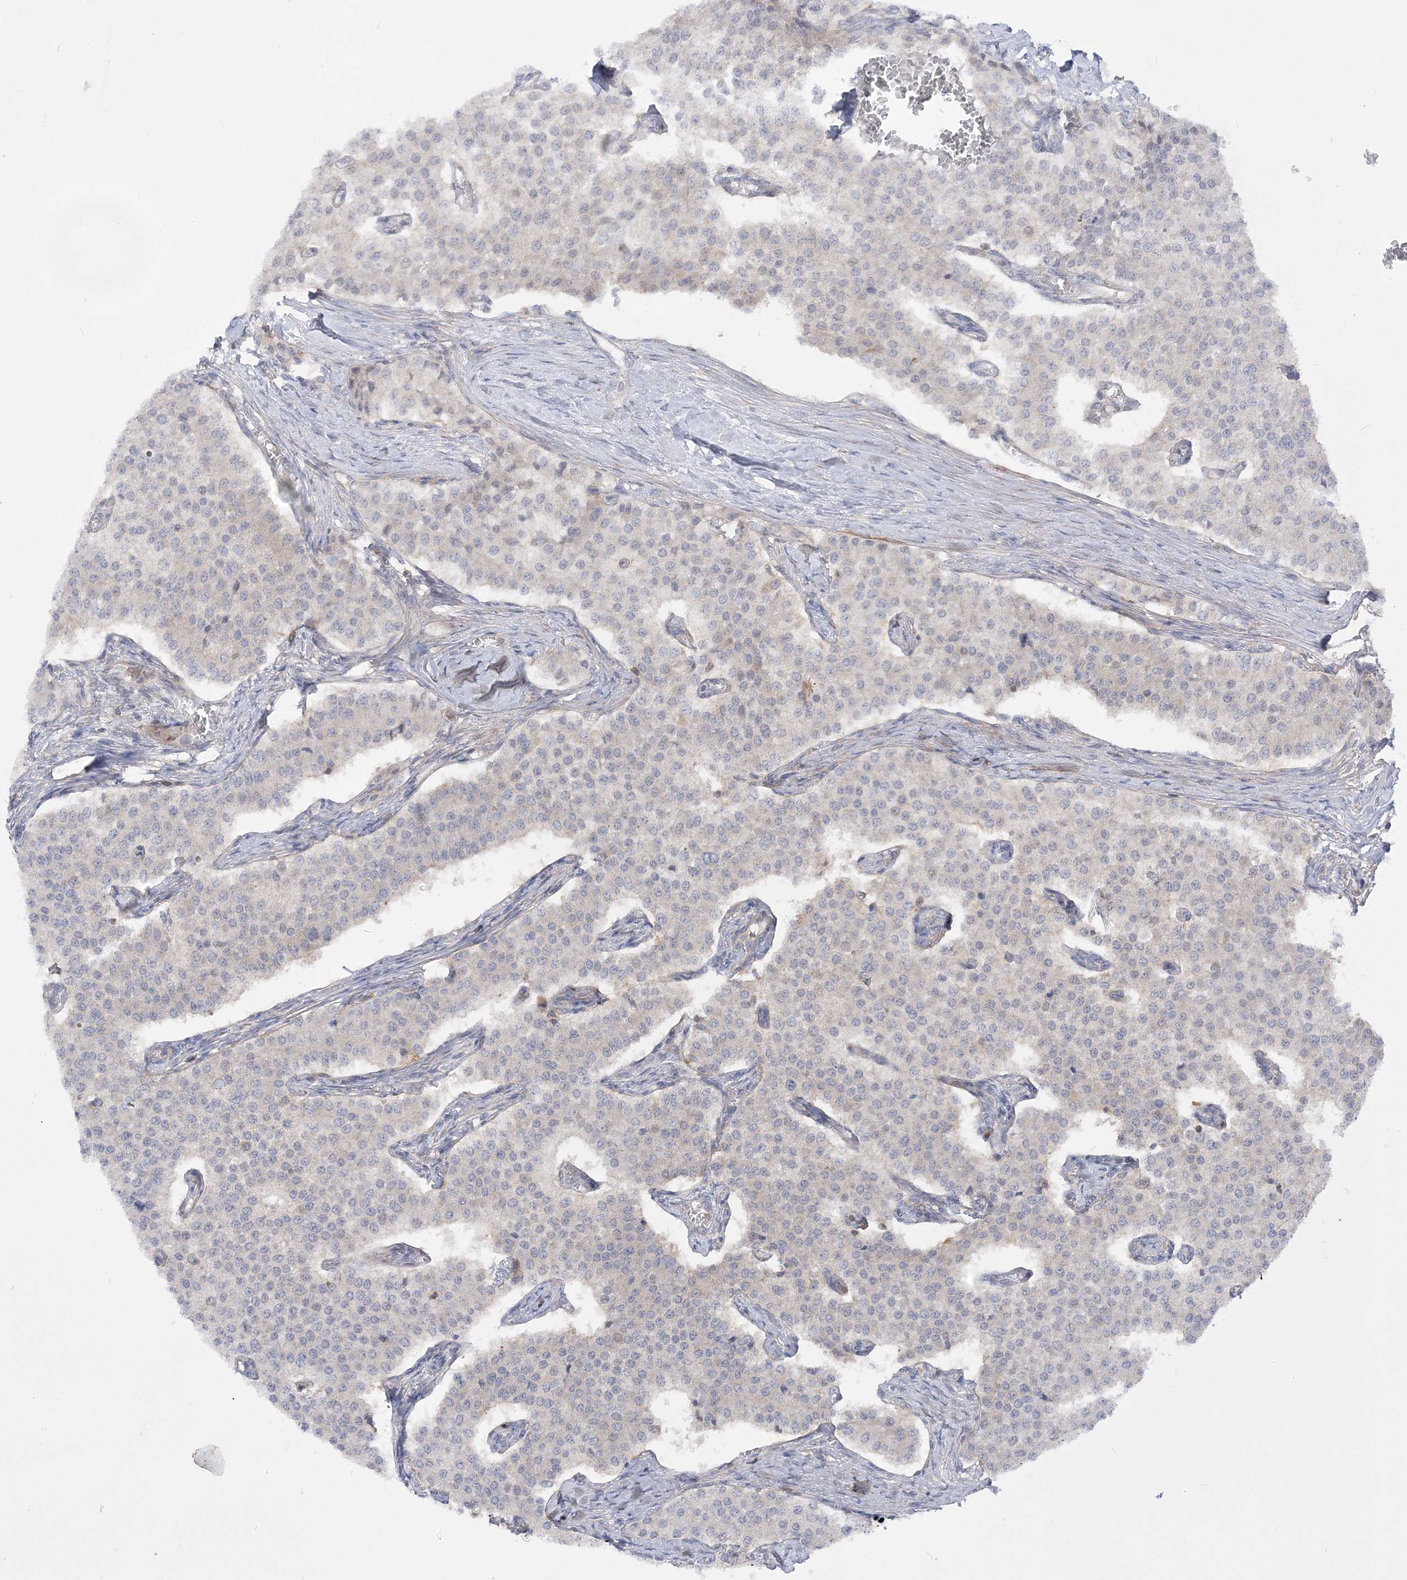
{"staining": {"intensity": "negative", "quantity": "none", "location": "none"}, "tissue": "carcinoid", "cell_type": "Tumor cells", "image_type": "cancer", "snomed": [{"axis": "morphology", "description": "Carcinoid, malignant, NOS"}, {"axis": "topography", "description": "Colon"}], "caption": "Carcinoid was stained to show a protein in brown. There is no significant staining in tumor cells. (DAB IHC visualized using brightfield microscopy, high magnification).", "gene": "SLFN14", "patient": {"sex": "female", "age": 52}}